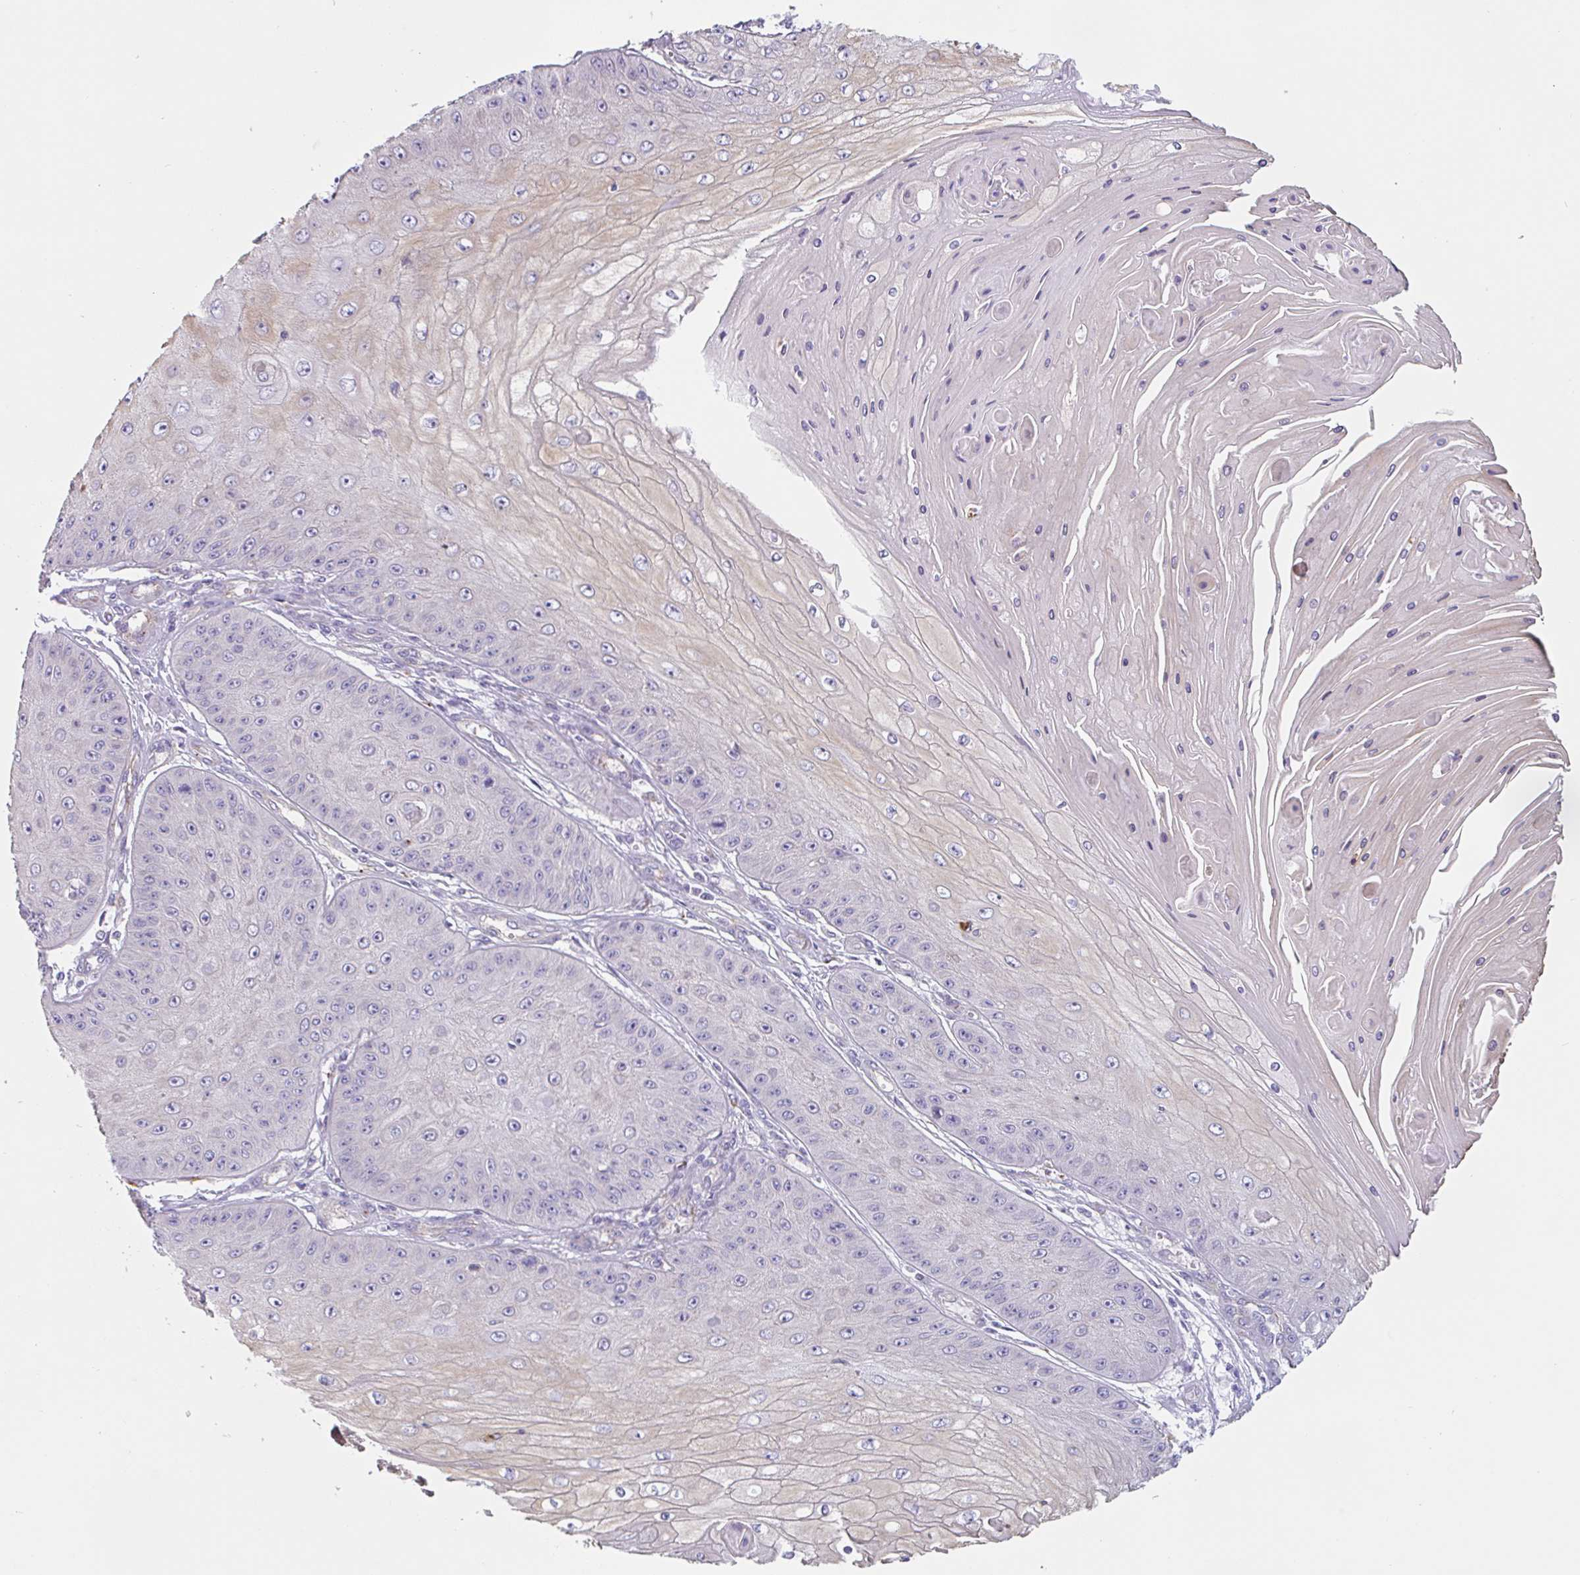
{"staining": {"intensity": "weak", "quantity": "<25%", "location": "cytoplasmic/membranous"}, "tissue": "skin cancer", "cell_type": "Tumor cells", "image_type": "cancer", "snomed": [{"axis": "morphology", "description": "Squamous cell carcinoma, NOS"}, {"axis": "topography", "description": "Skin"}], "caption": "Skin cancer was stained to show a protein in brown. There is no significant expression in tumor cells.", "gene": "LENG9", "patient": {"sex": "male", "age": 70}}